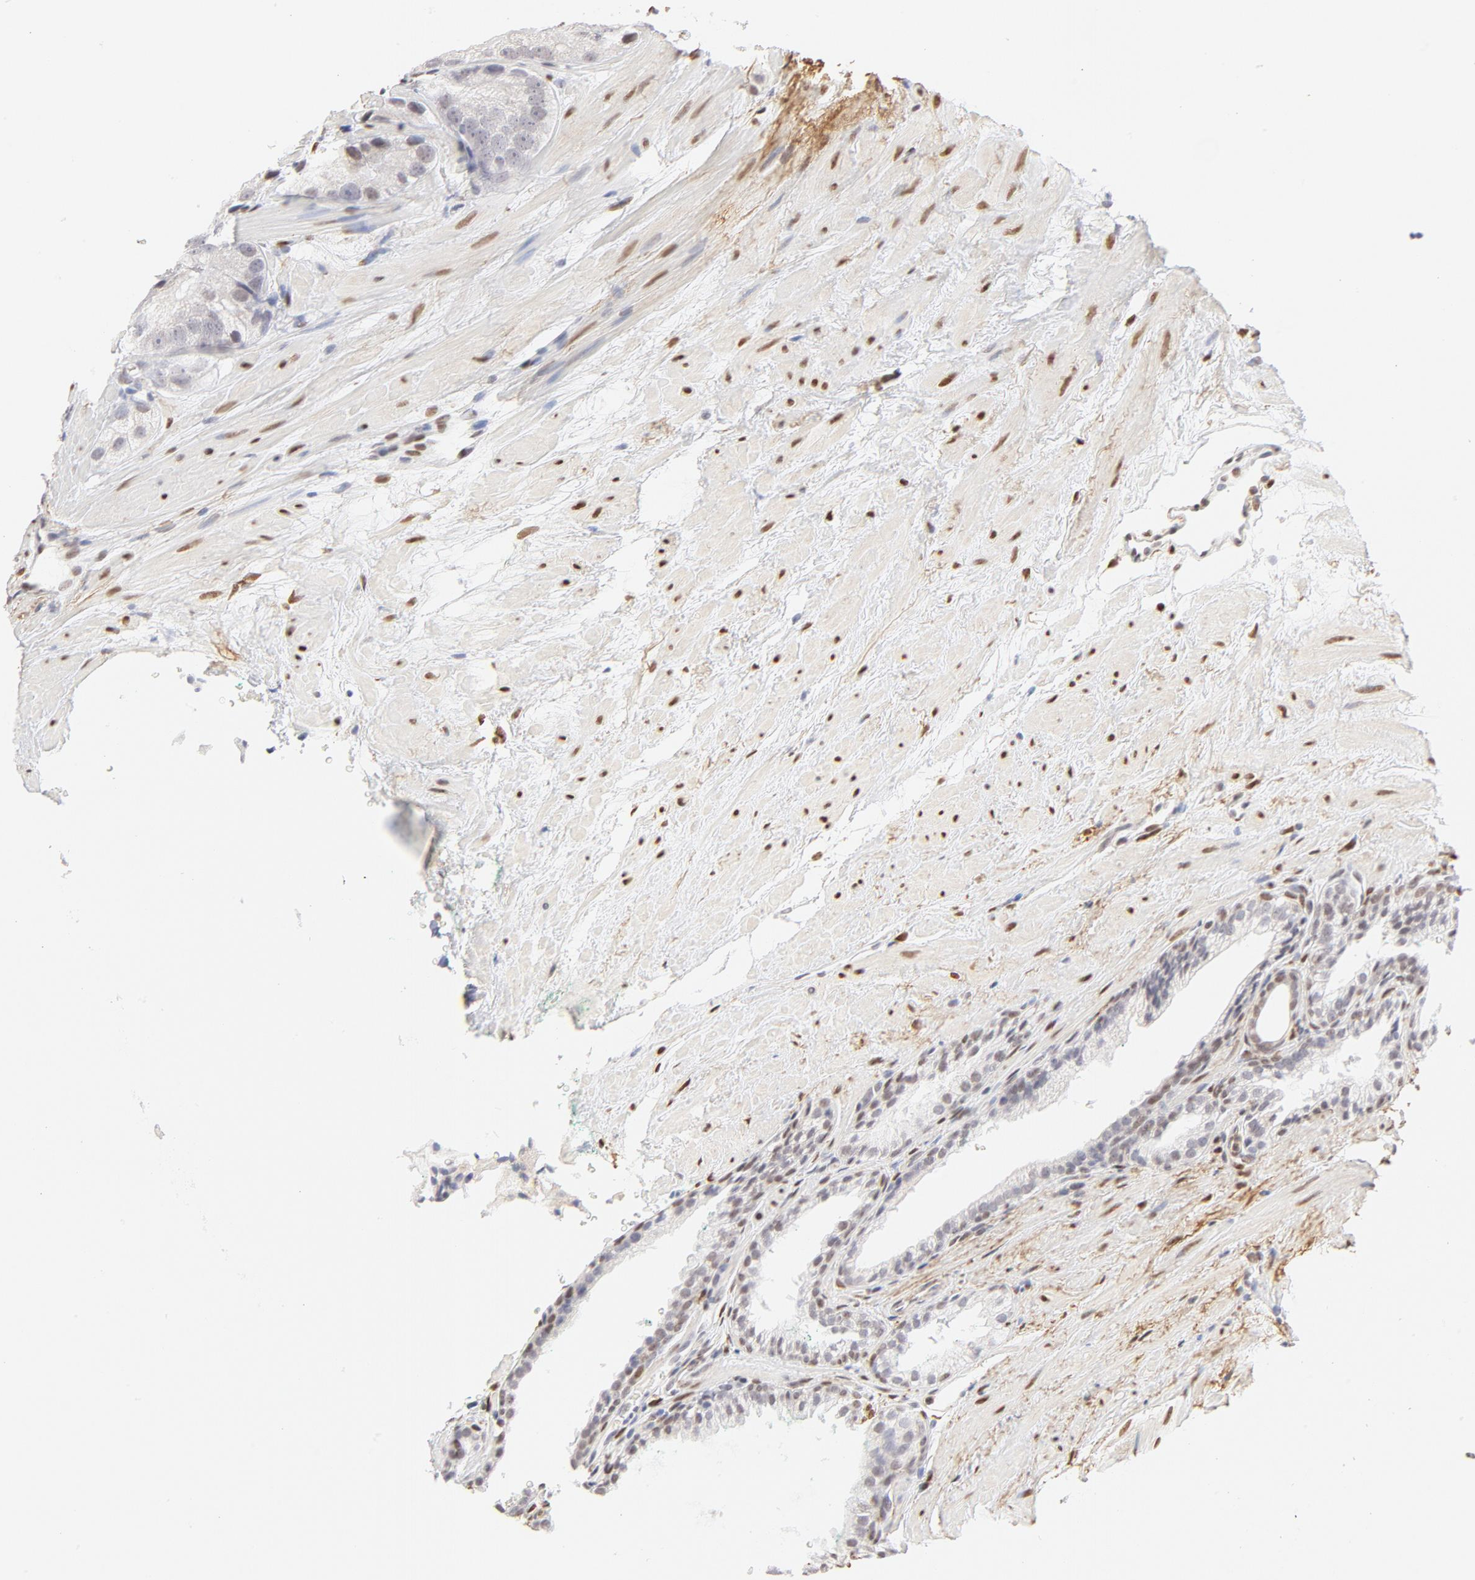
{"staining": {"intensity": "weak", "quantity": "<25%", "location": "nuclear"}, "tissue": "prostate cancer", "cell_type": "Tumor cells", "image_type": "cancer", "snomed": [{"axis": "morphology", "description": "Adenocarcinoma, Low grade"}, {"axis": "topography", "description": "Prostate"}], "caption": "Tumor cells show no significant positivity in prostate cancer. (Immunohistochemistry (ihc), brightfield microscopy, high magnification).", "gene": "PBX1", "patient": {"sex": "male", "age": 69}}